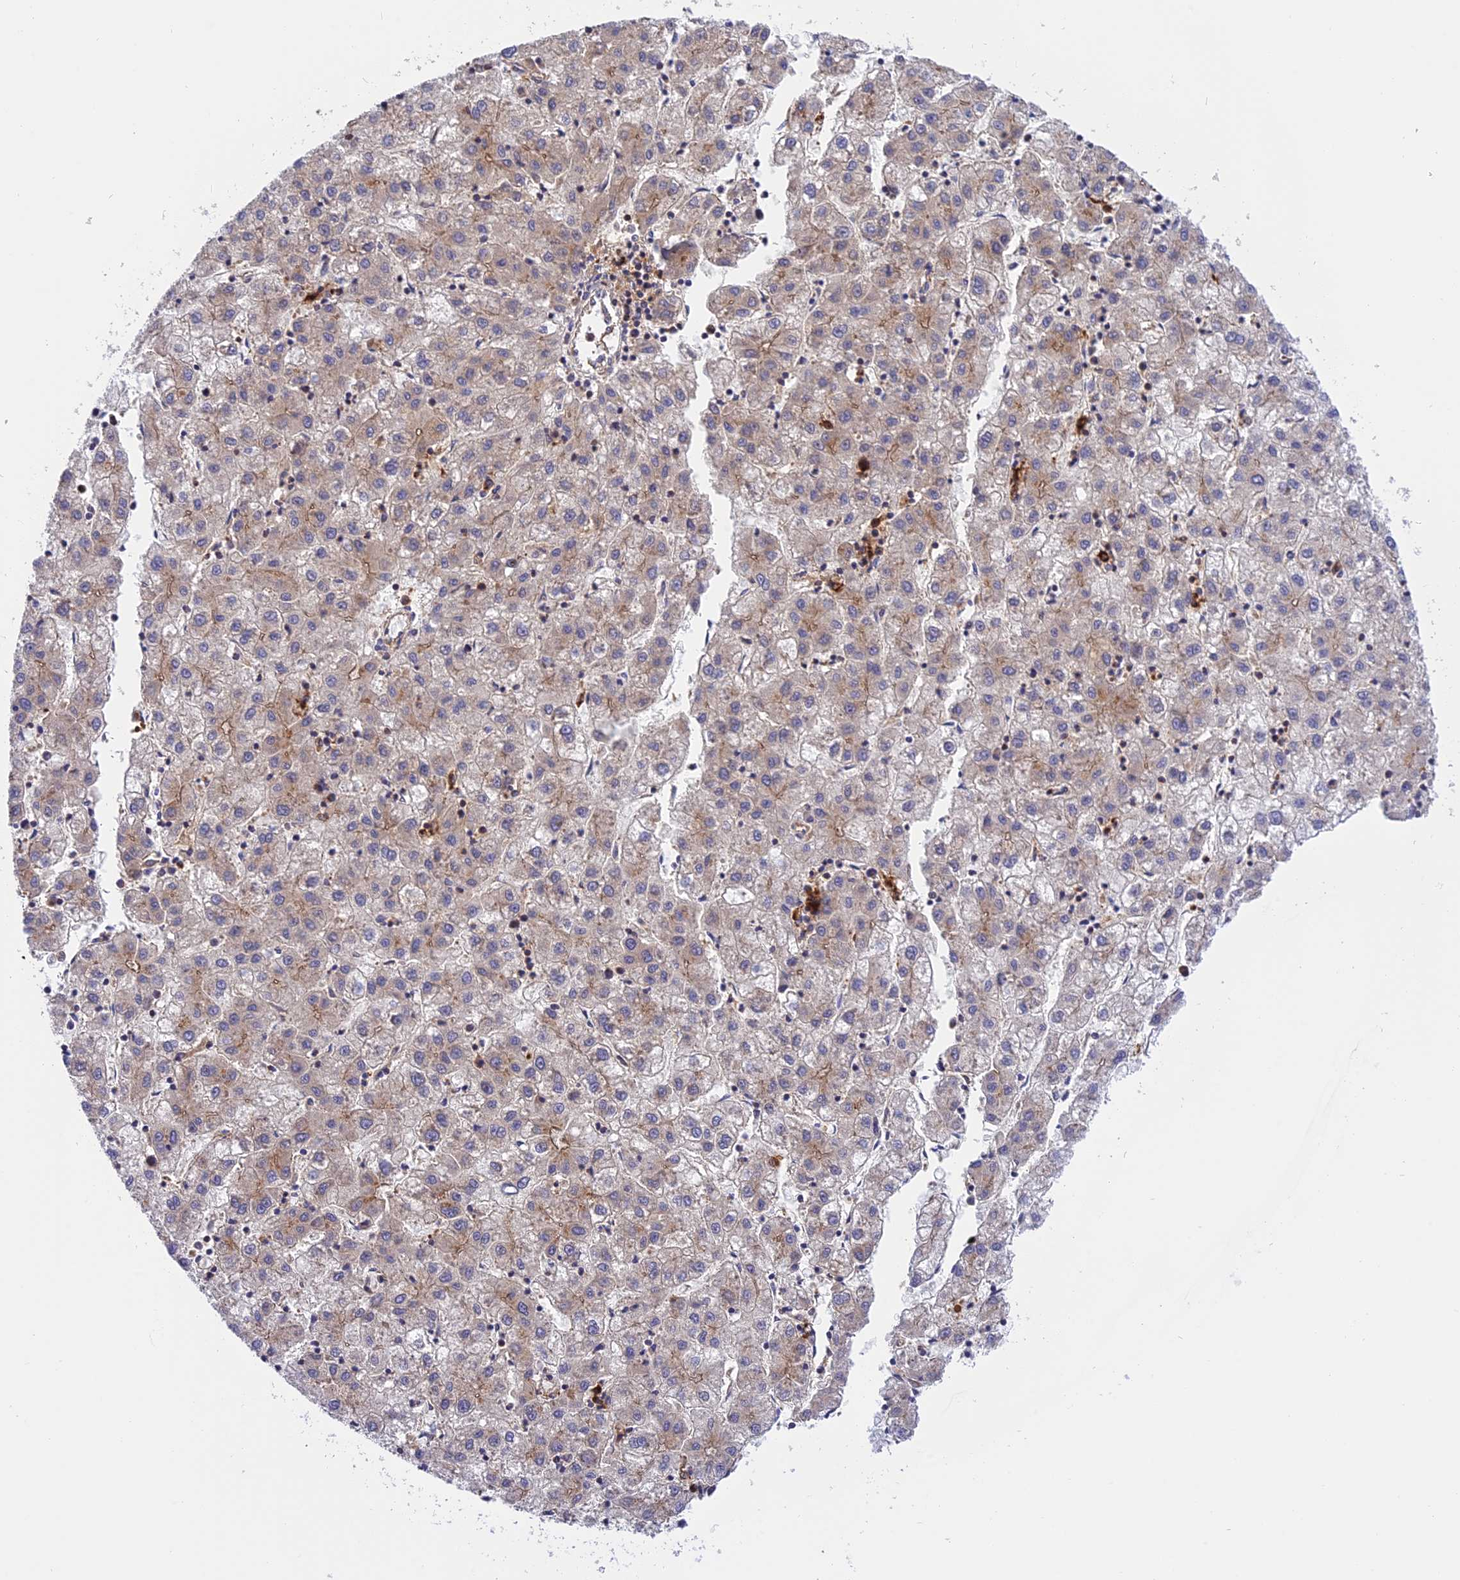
{"staining": {"intensity": "negative", "quantity": "none", "location": "none"}, "tissue": "liver cancer", "cell_type": "Tumor cells", "image_type": "cancer", "snomed": [{"axis": "morphology", "description": "Carcinoma, Hepatocellular, NOS"}, {"axis": "topography", "description": "Liver"}], "caption": "The immunohistochemistry histopathology image has no significant staining in tumor cells of liver cancer tissue.", "gene": "C5orf22", "patient": {"sex": "male", "age": 72}}